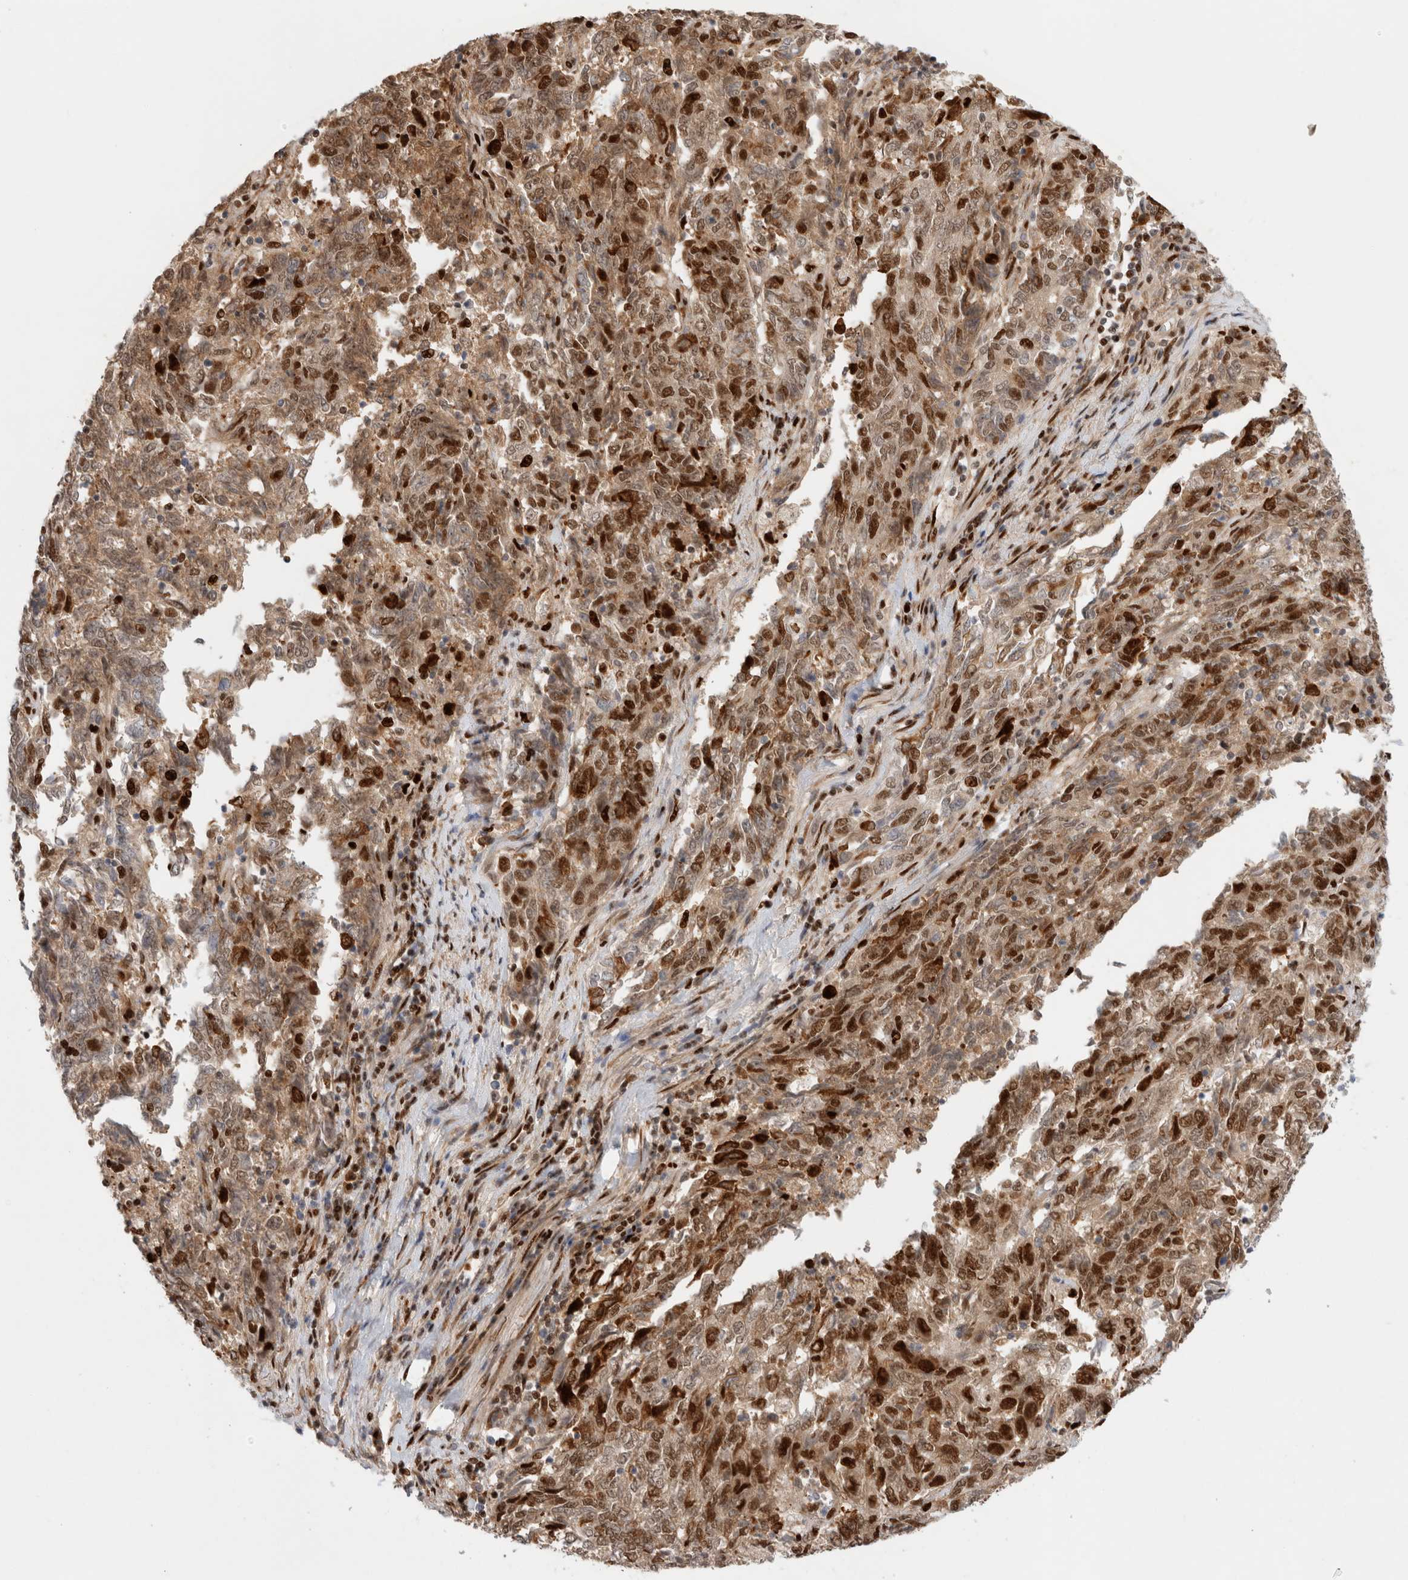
{"staining": {"intensity": "moderate", "quantity": ">75%", "location": "cytoplasmic/membranous,nuclear"}, "tissue": "endometrial cancer", "cell_type": "Tumor cells", "image_type": "cancer", "snomed": [{"axis": "morphology", "description": "Adenocarcinoma, NOS"}, {"axis": "topography", "description": "Endometrium"}], "caption": "There is medium levels of moderate cytoplasmic/membranous and nuclear expression in tumor cells of endometrial adenocarcinoma, as demonstrated by immunohistochemical staining (brown color).", "gene": "TCF4", "patient": {"sex": "female", "age": 80}}